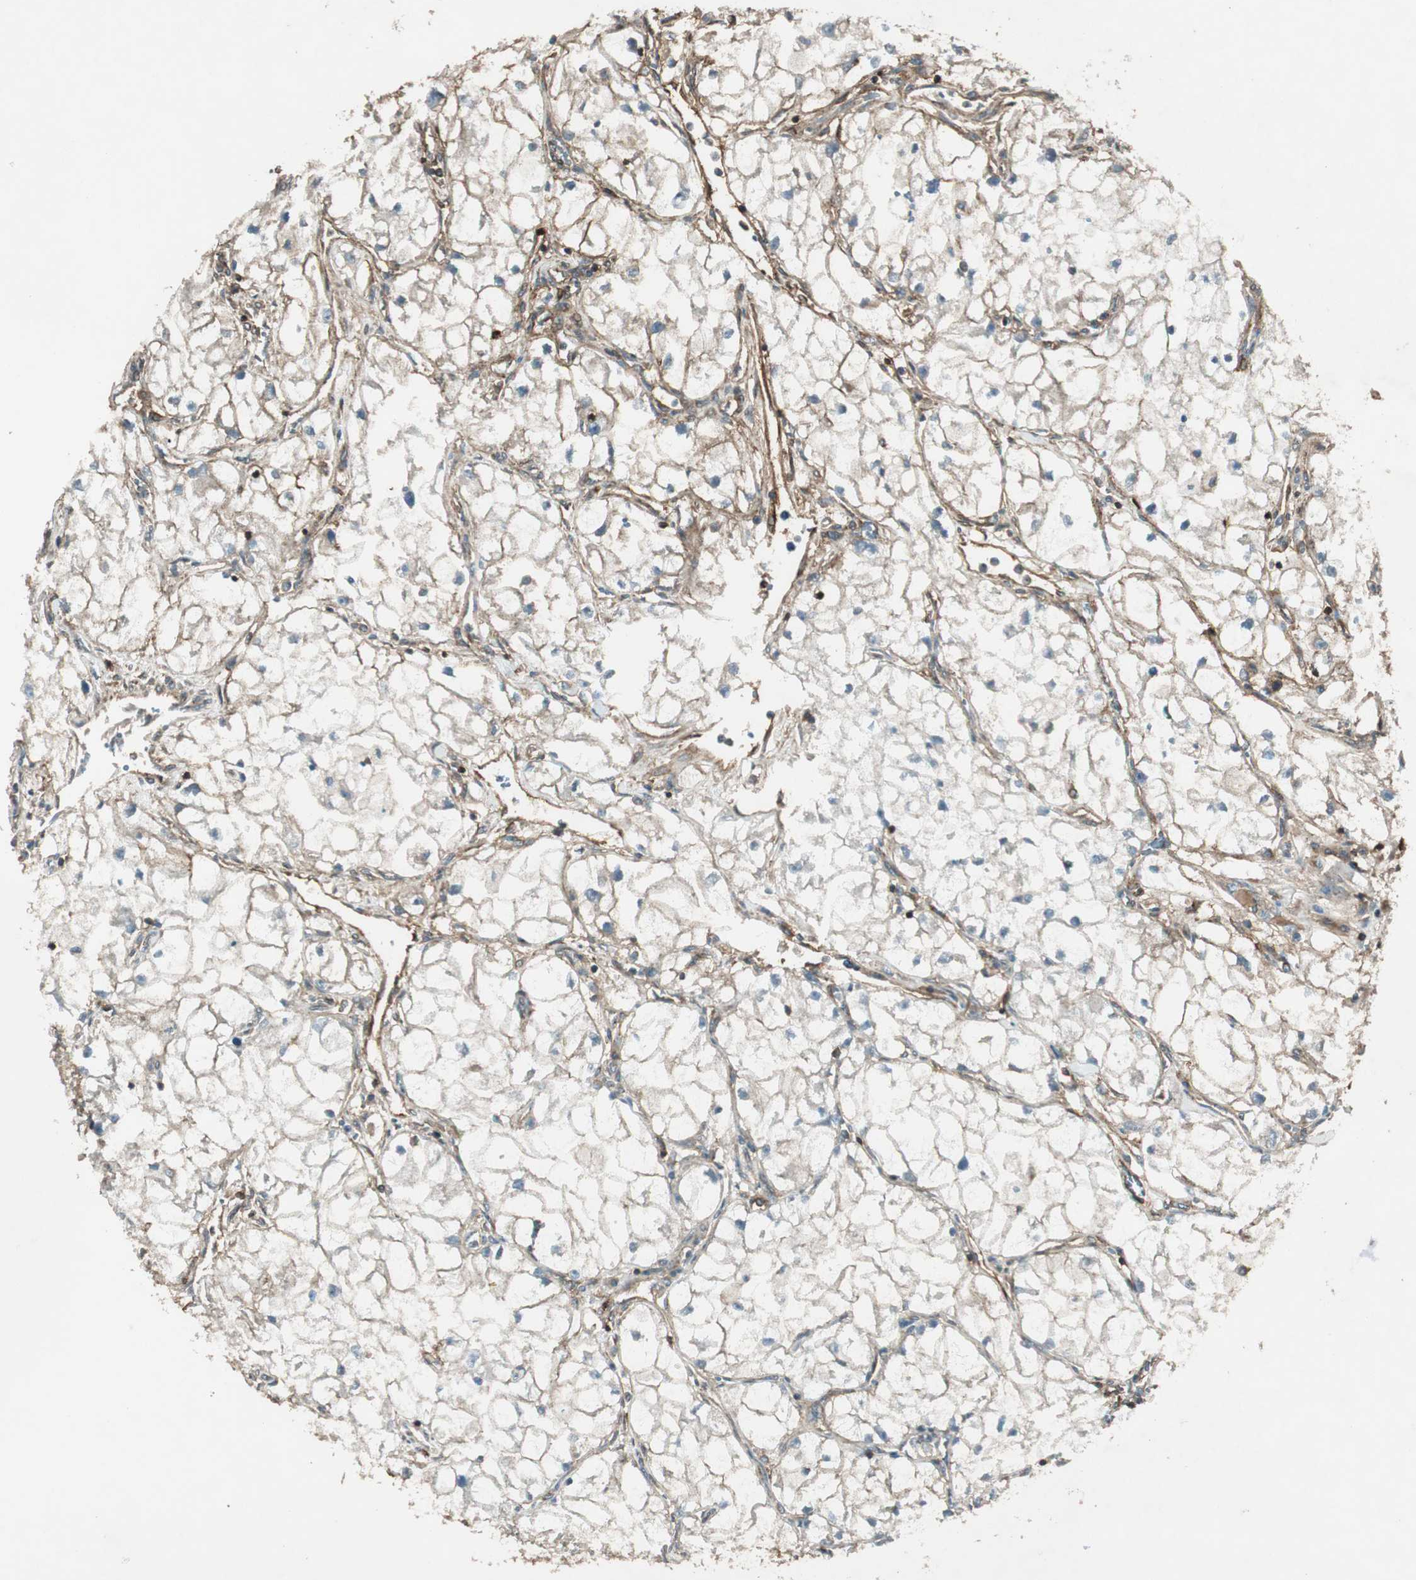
{"staining": {"intensity": "weak", "quantity": ">75%", "location": "cytoplasmic/membranous"}, "tissue": "renal cancer", "cell_type": "Tumor cells", "image_type": "cancer", "snomed": [{"axis": "morphology", "description": "Adenocarcinoma, NOS"}, {"axis": "topography", "description": "Kidney"}], "caption": "The immunohistochemical stain labels weak cytoplasmic/membranous staining in tumor cells of renal adenocarcinoma tissue. Nuclei are stained in blue.", "gene": "BTN3A3", "patient": {"sex": "female", "age": 70}}